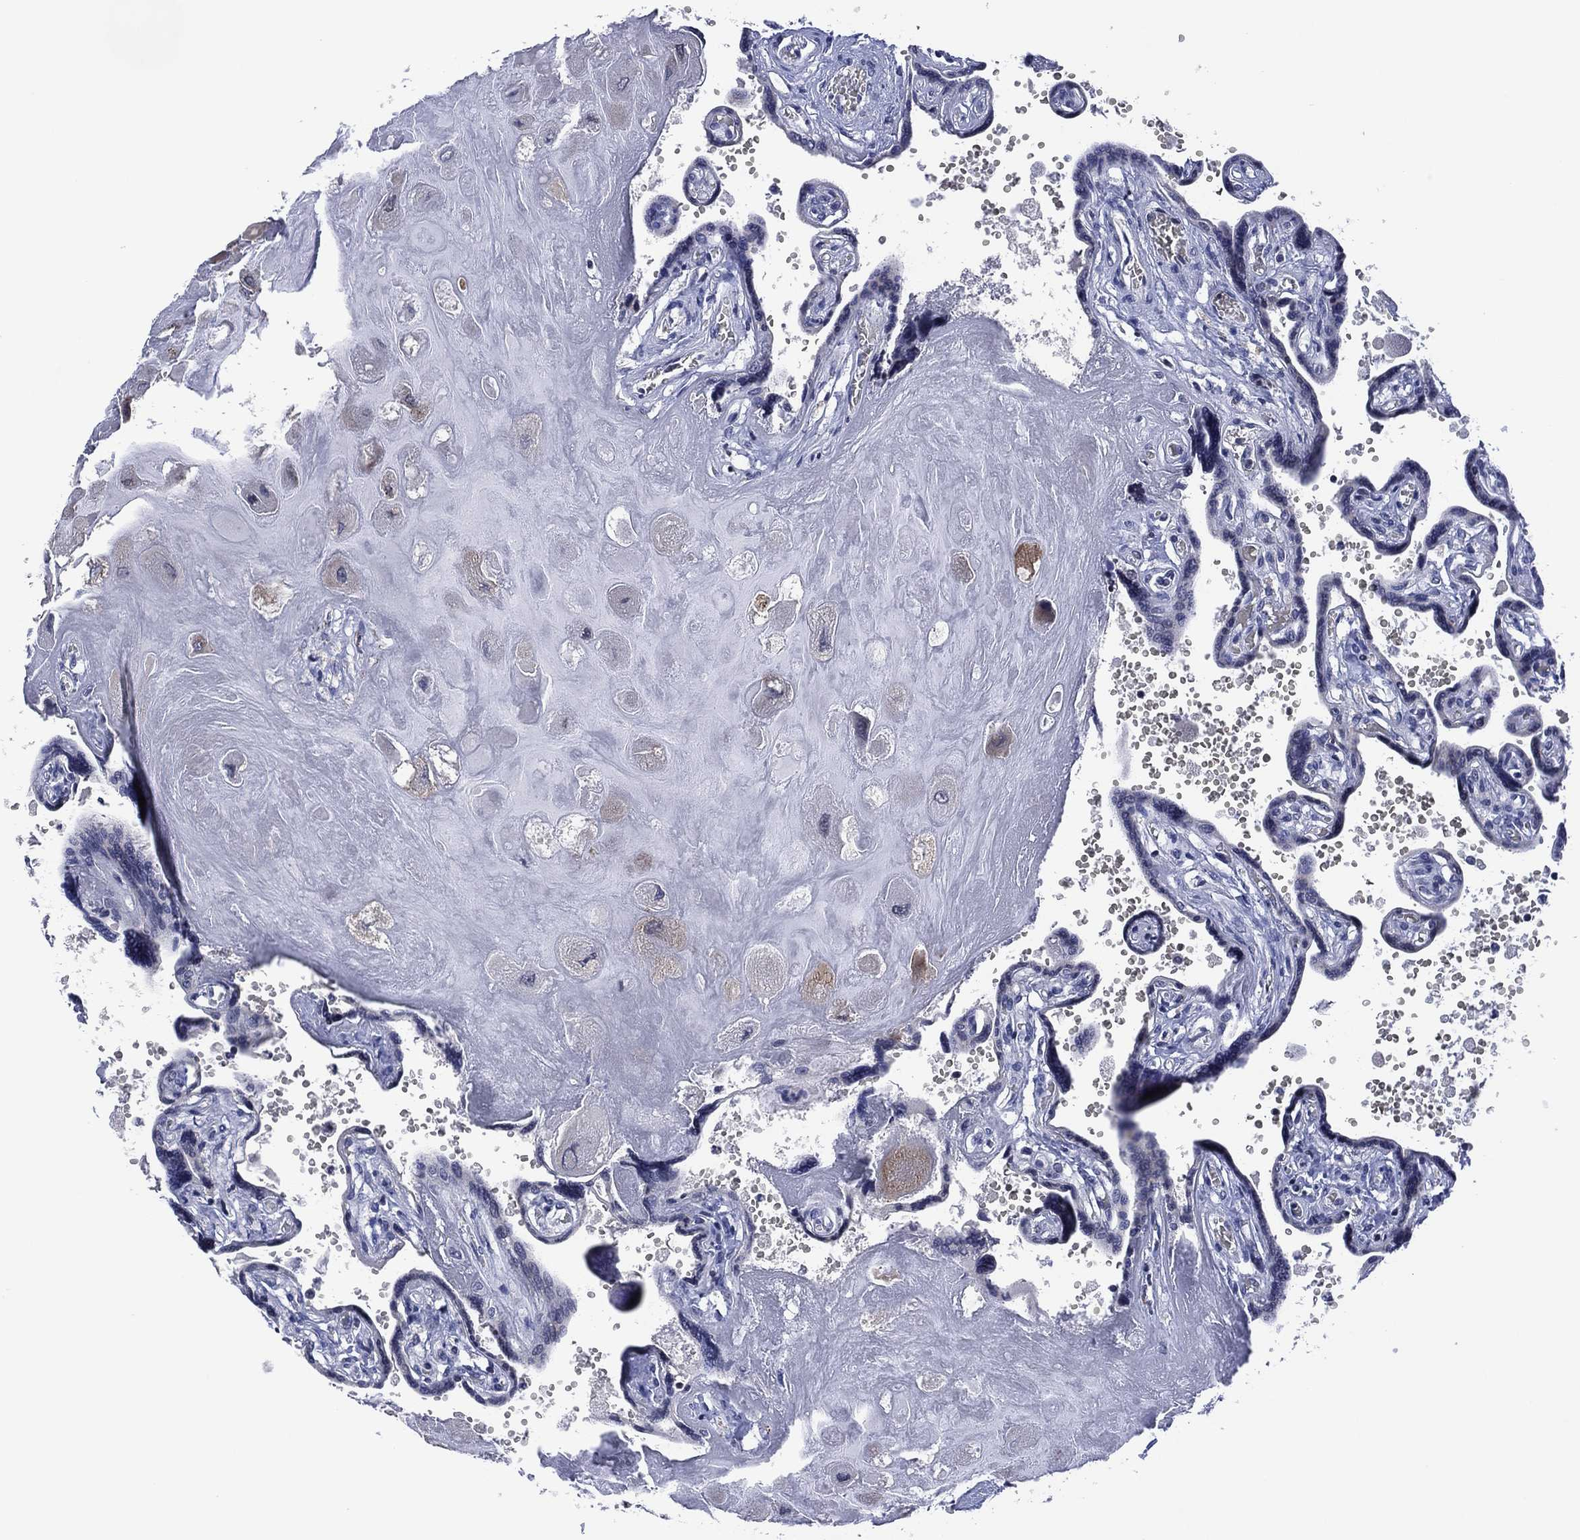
{"staining": {"intensity": "negative", "quantity": "none", "location": "none"}, "tissue": "placenta", "cell_type": "Decidual cells", "image_type": "normal", "snomed": [{"axis": "morphology", "description": "Normal tissue, NOS"}, {"axis": "topography", "description": "Placenta"}], "caption": "This photomicrograph is of benign placenta stained with immunohistochemistry to label a protein in brown with the nuclei are counter-stained blue. There is no staining in decidual cells.", "gene": "USP26", "patient": {"sex": "female", "age": 32}}